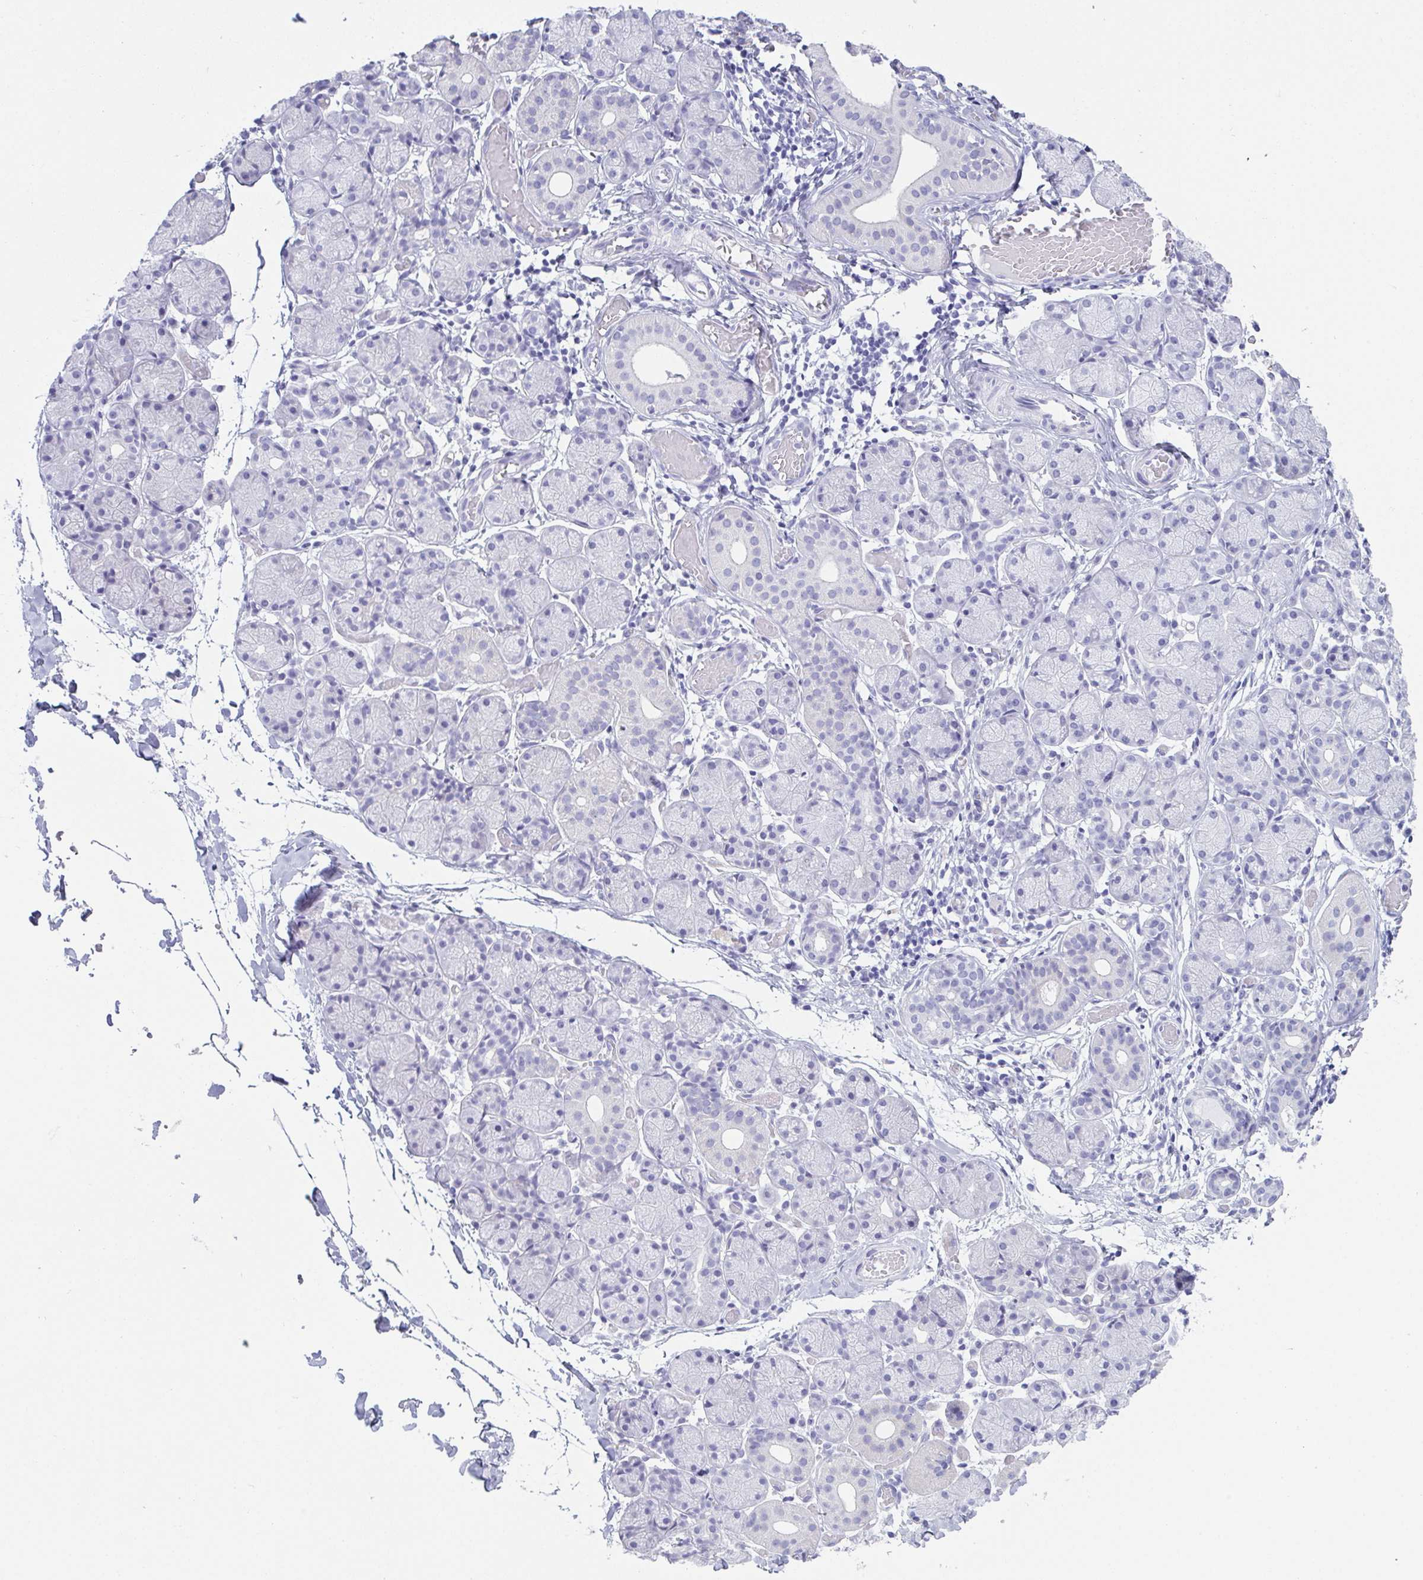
{"staining": {"intensity": "negative", "quantity": "none", "location": "none"}, "tissue": "salivary gland", "cell_type": "Glandular cells", "image_type": "normal", "snomed": [{"axis": "morphology", "description": "Normal tissue, NOS"}, {"axis": "topography", "description": "Salivary gland"}], "caption": "IHC photomicrograph of normal human salivary gland stained for a protein (brown), which displays no positivity in glandular cells.", "gene": "TEX19", "patient": {"sex": "female", "age": 24}}